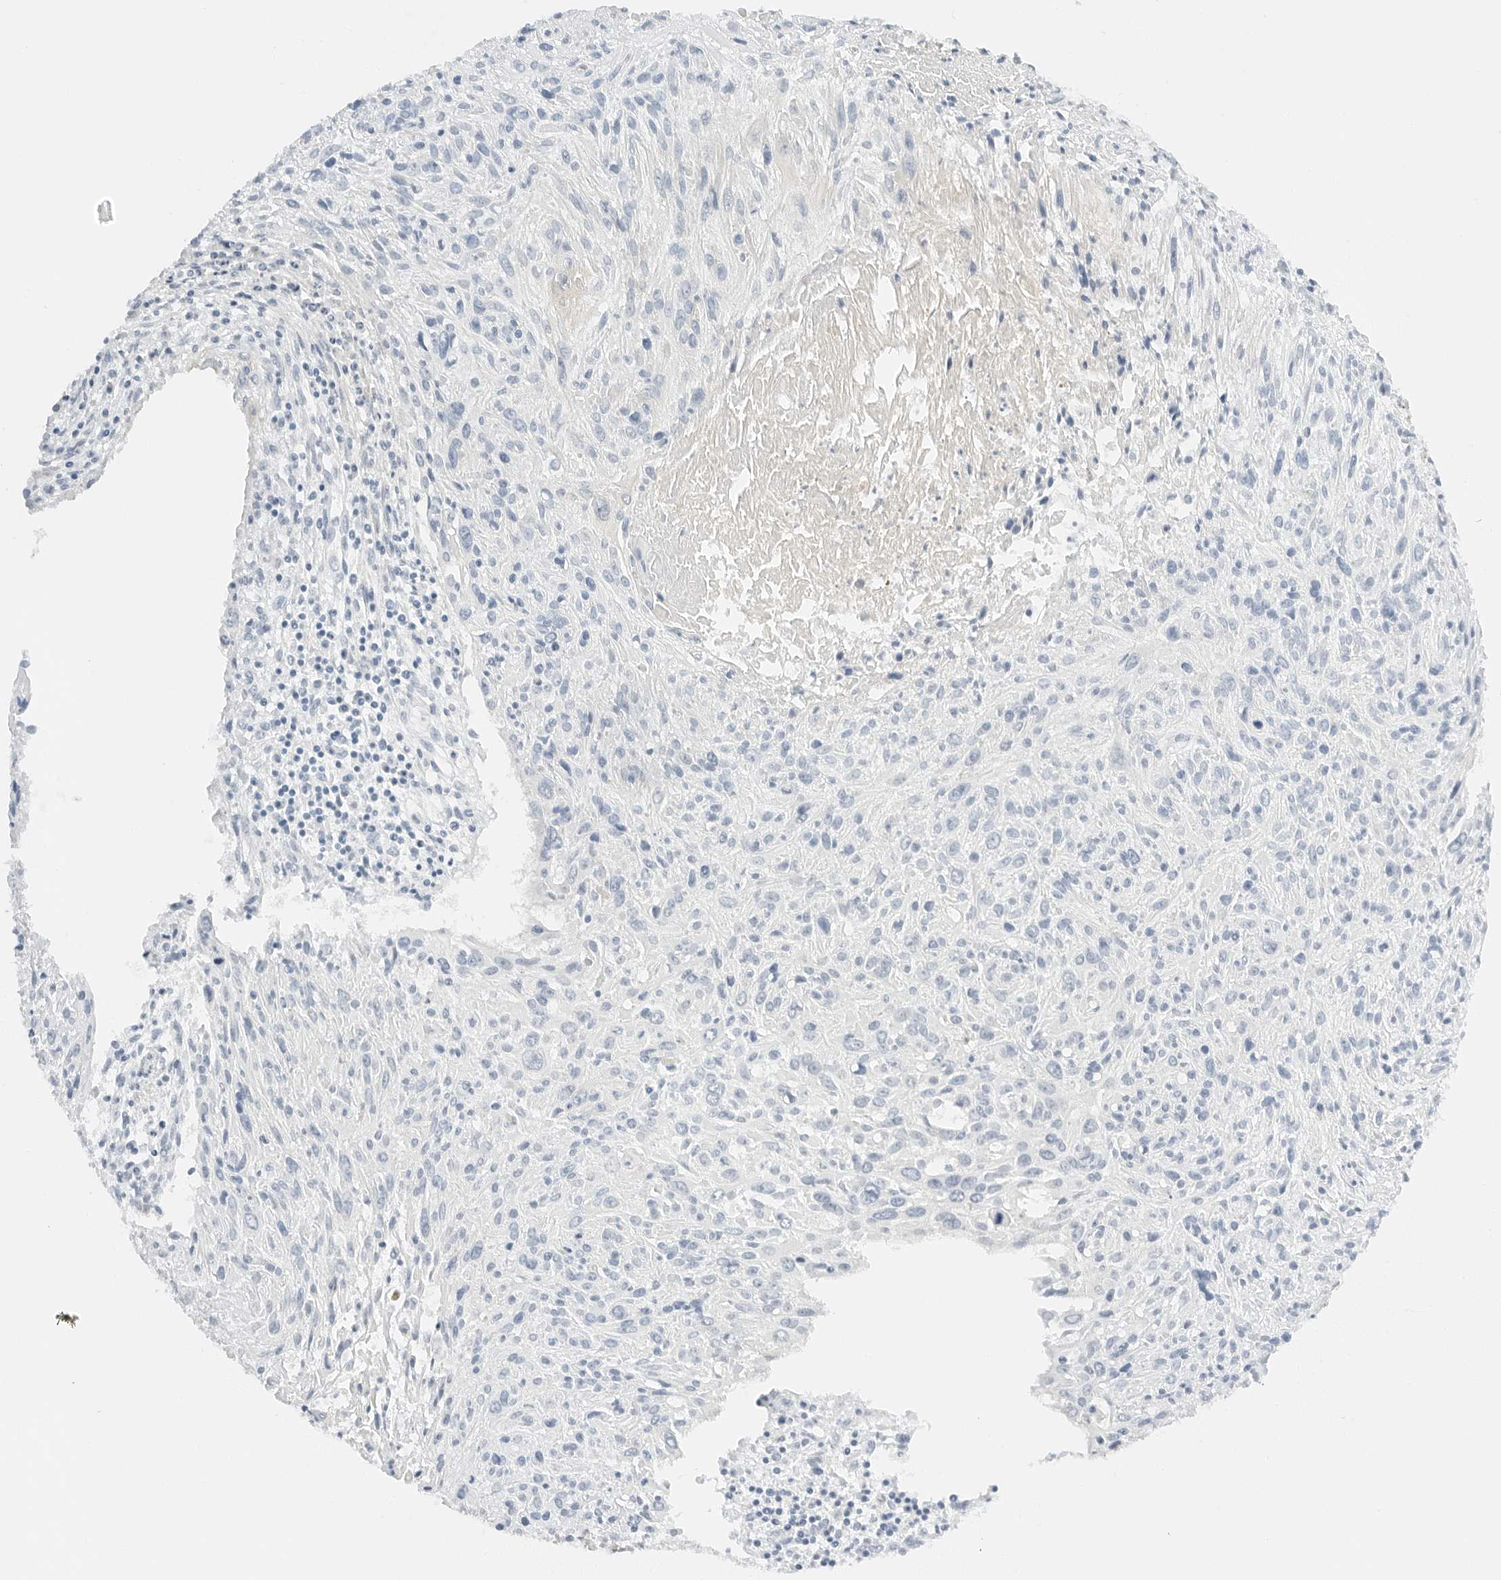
{"staining": {"intensity": "negative", "quantity": "none", "location": "none"}, "tissue": "cervical cancer", "cell_type": "Tumor cells", "image_type": "cancer", "snomed": [{"axis": "morphology", "description": "Squamous cell carcinoma, NOS"}, {"axis": "topography", "description": "Cervix"}], "caption": "Tumor cells are negative for brown protein staining in squamous cell carcinoma (cervical).", "gene": "PKDCC", "patient": {"sex": "female", "age": 51}}